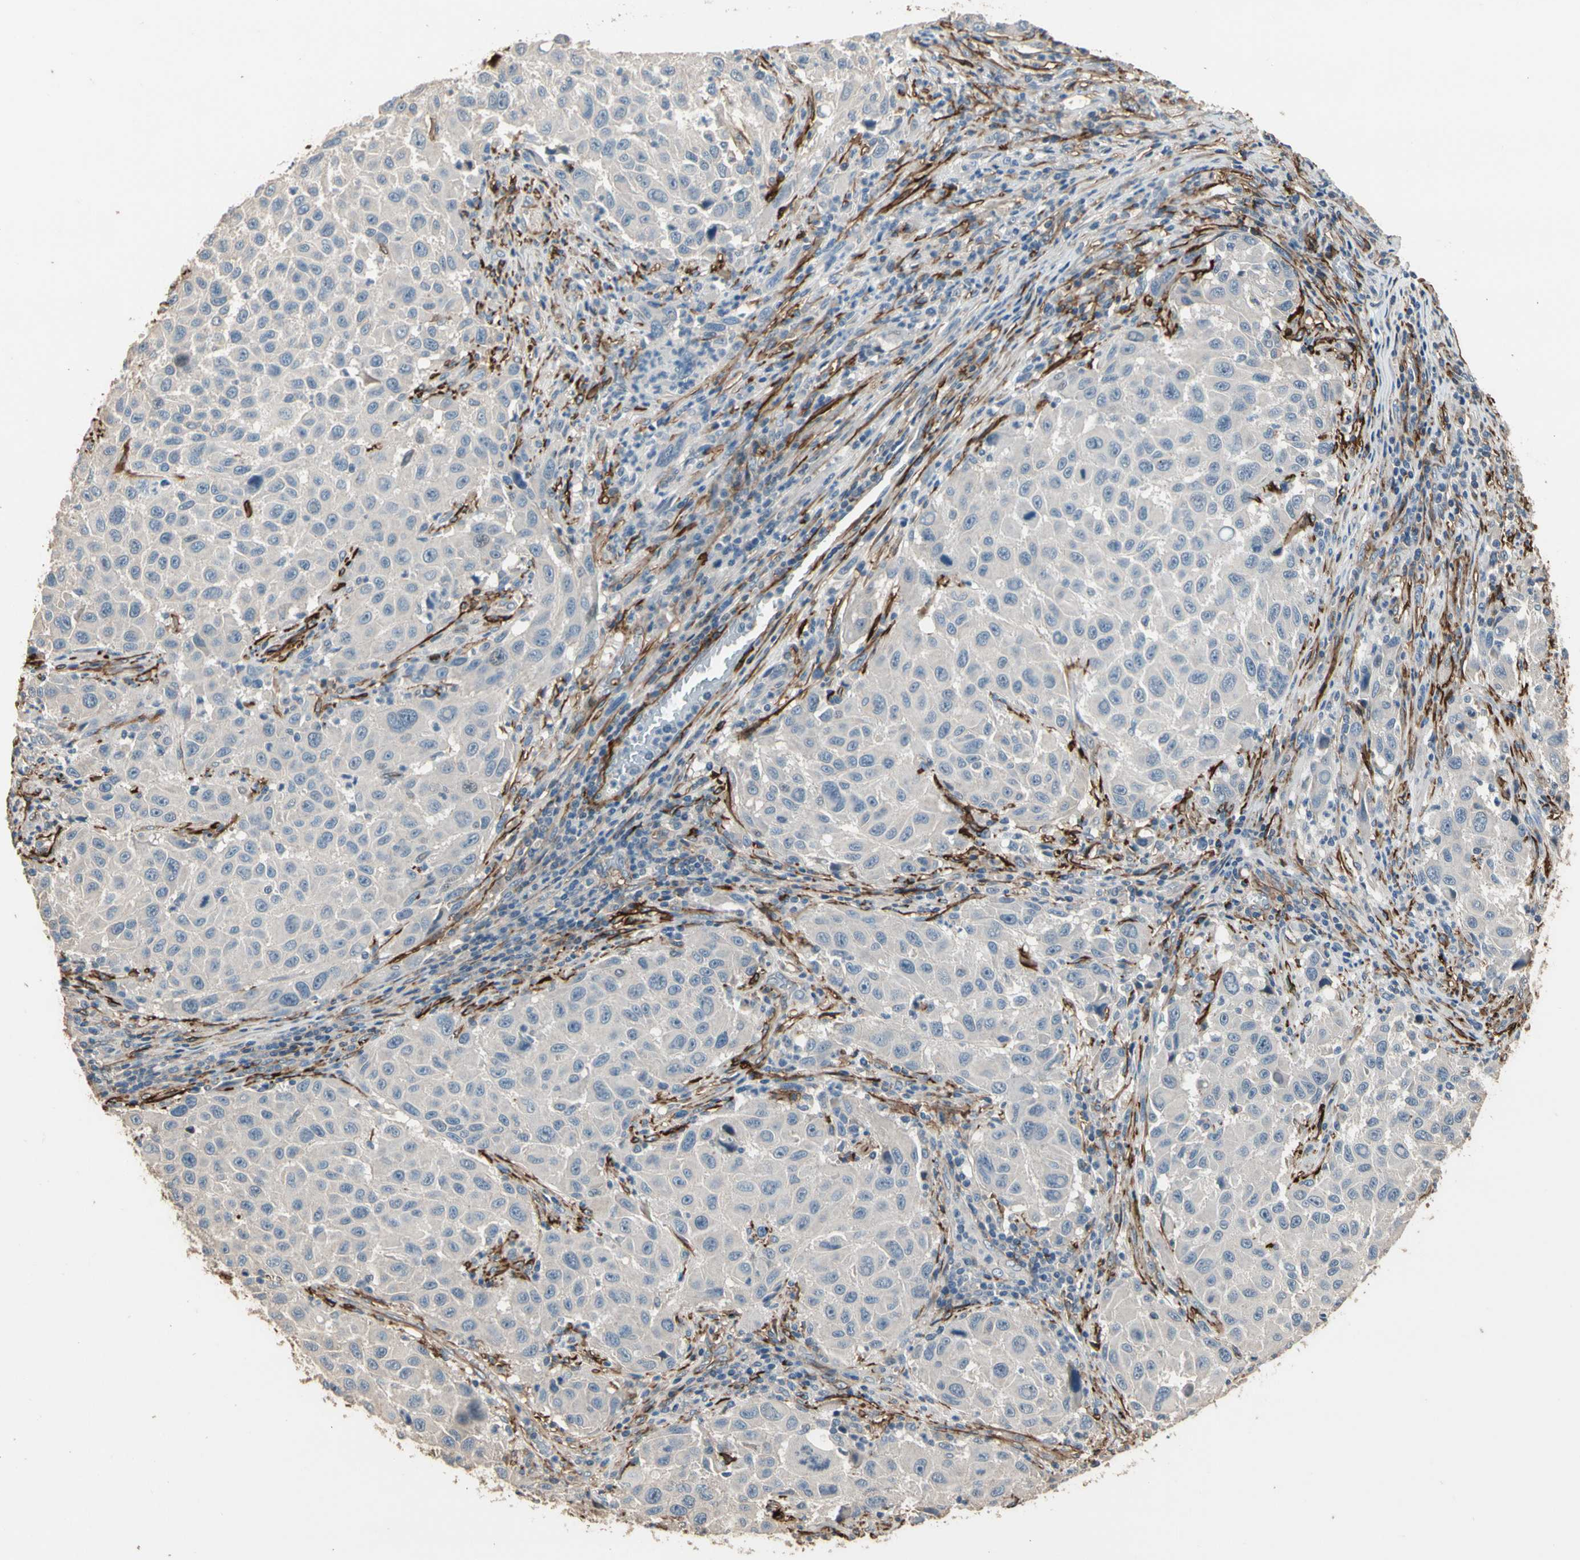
{"staining": {"intensity": "negative", "quantity": "none", "location": "none"}, "tissue": "melanoma", "cell_type": "Tumor cells", "image_type": "cancer", "snomed": [{"axis": "morphology", "description": "Malignant melanoma, Metastatic site"}, {"axis": "topography", "description": "Lymph node"}], "caption": "Protein analysis of melanoma demonstrates no significant positivity in tumor cells.", "gene": "SUSD2", "patient": {"sex": "male", "age": 61}}